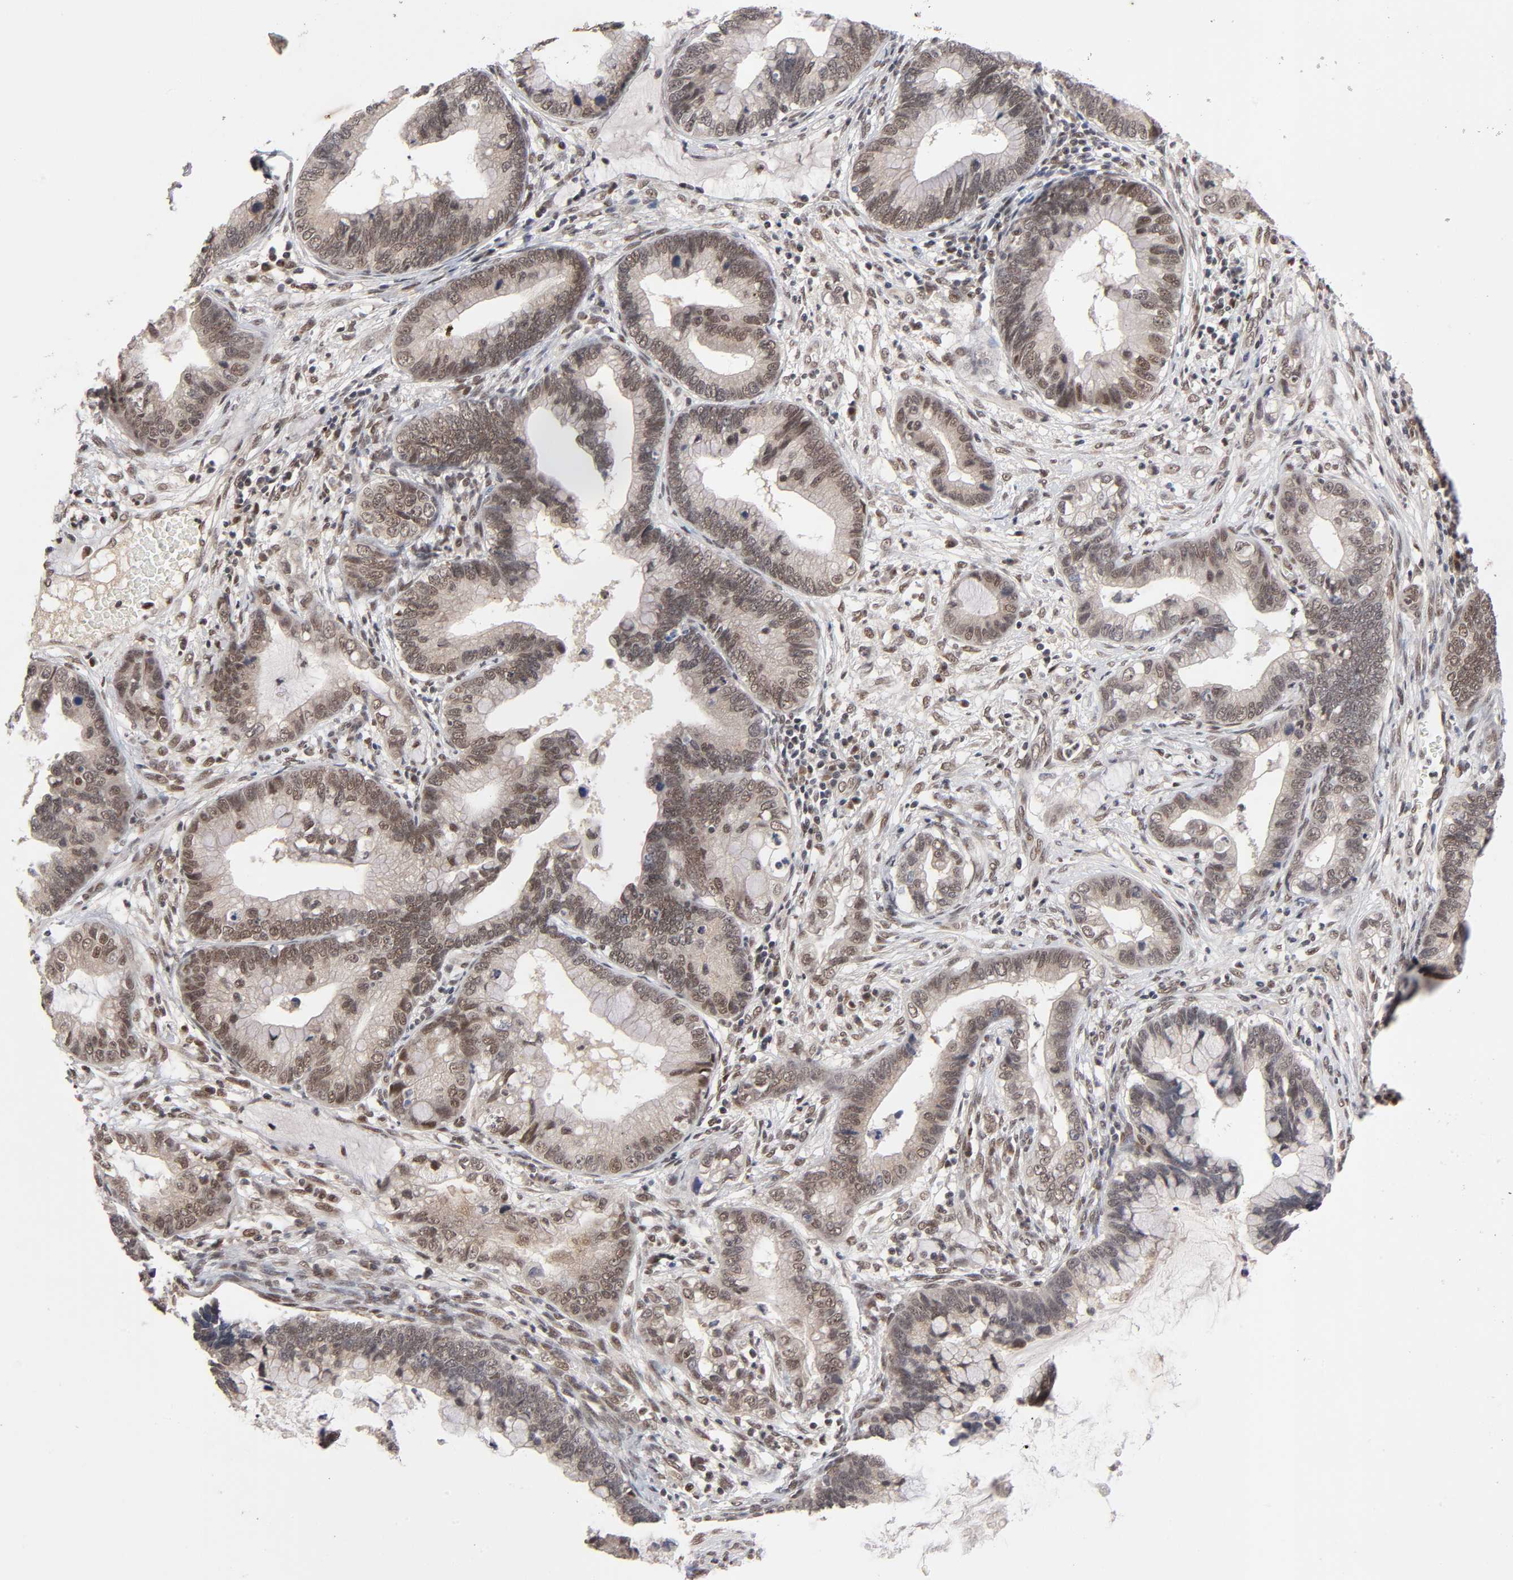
{"staining": {"intensity": "moderate", "quantity": ">75%", "location": "cytoplasmic/membranous,nuclear"}, "tissue": "cervical cancer", "cell_type": "Tumor cells", "image_type": "cancer", "snomed": [{"axis": "morphology", "description": "Adenocarcinoma, NOS"}, {"axis": "topography", "description": "Cervix"}], "caption": "There is medium levels of moderate cytoplasmic/membranous and nuclear expression in tumor cells of cervical cancer, as demonstrated by immunohistochemical staining (brown color).", "gene": "EP300", "patient": {"sex": "female", "age": 44}}